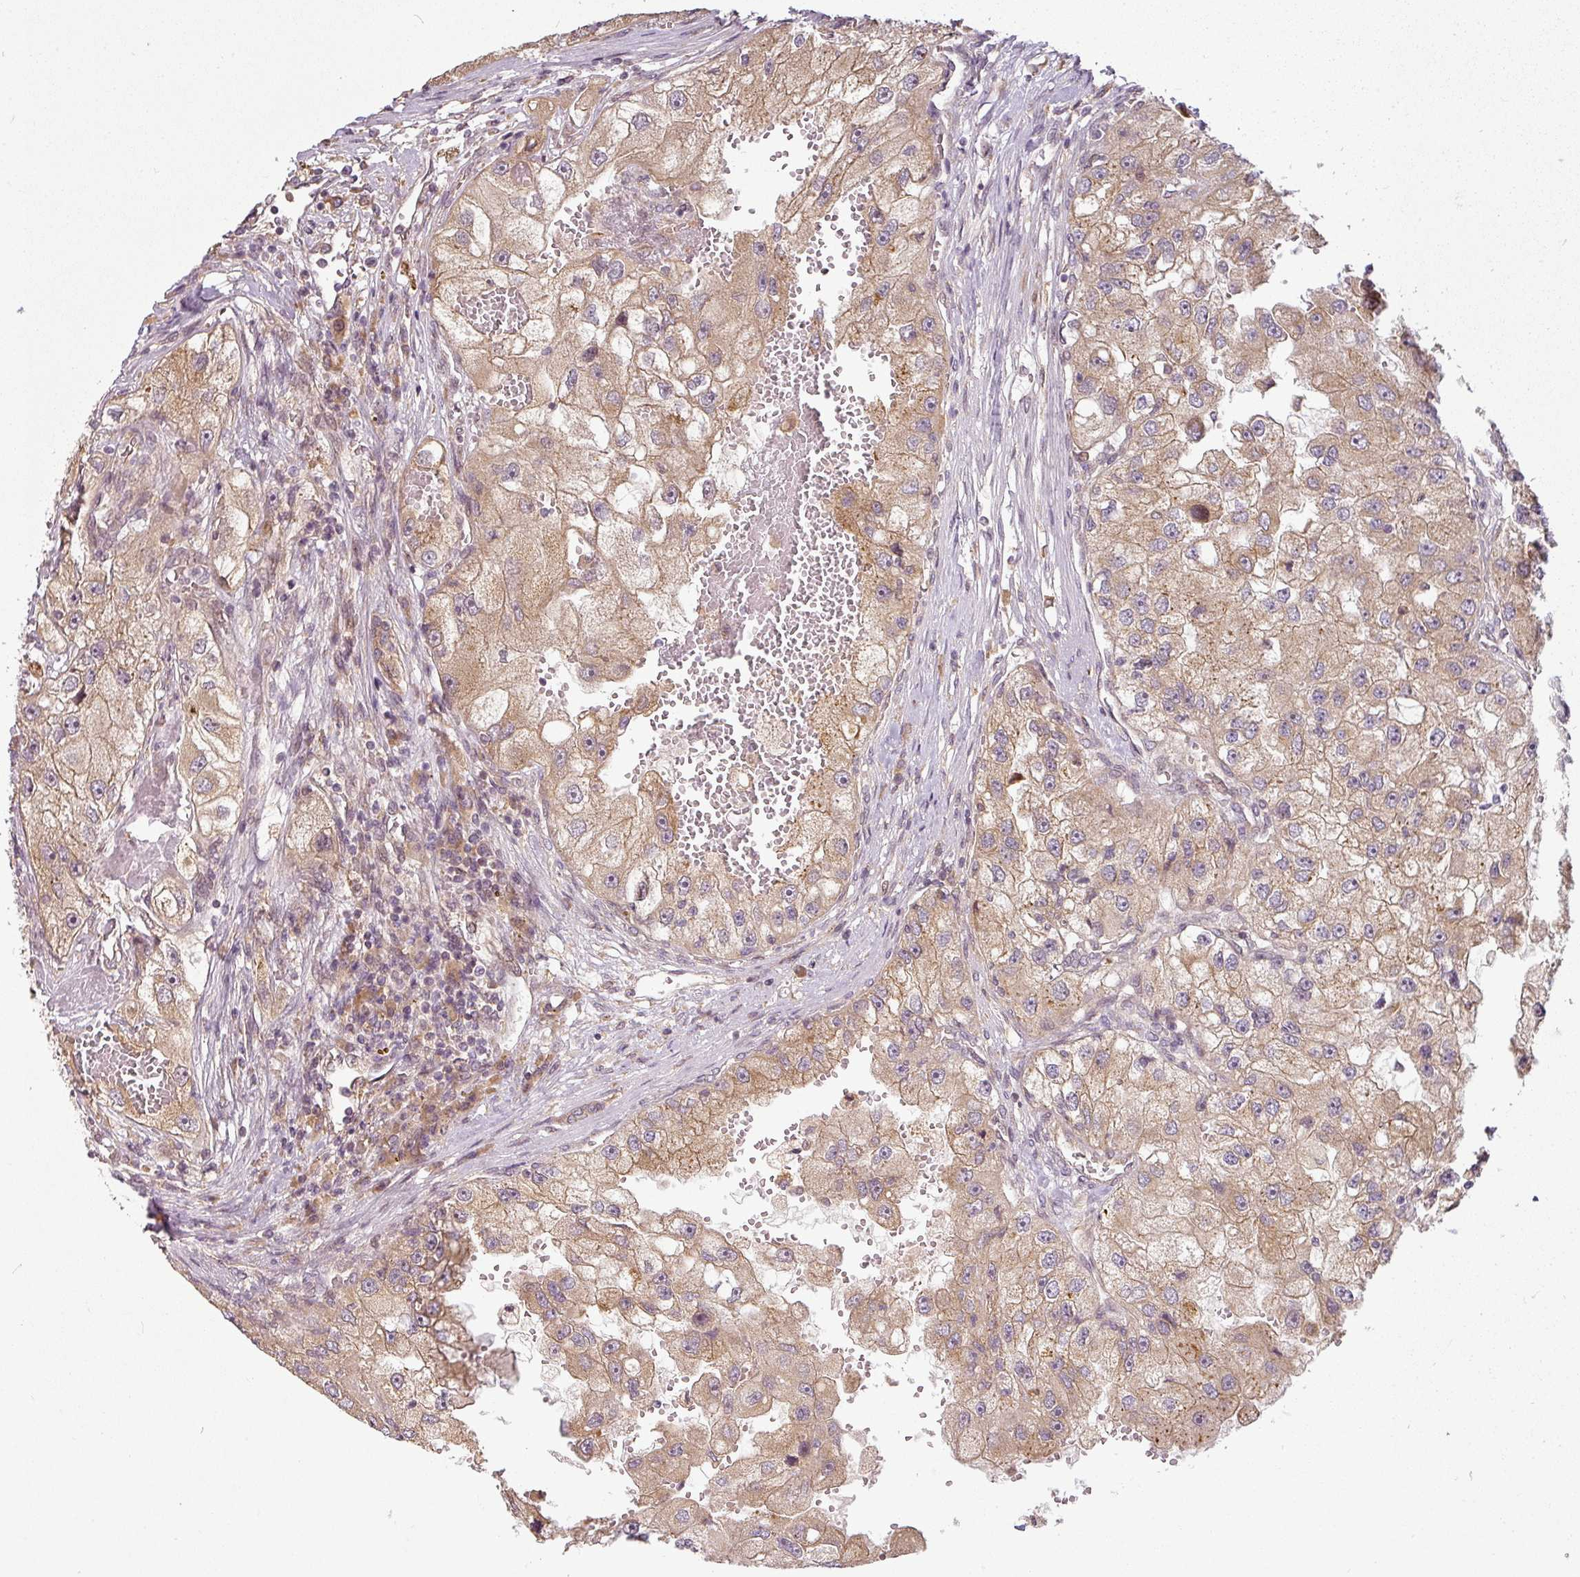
{"staining": {"intensity": "moderate", "quantity": ">75%", "location": "cytoplasmic/membranous"}, "tissue": "renal cancer", "cell_type": "Tumor cells", "image_type": "cancer", "snomed": [{"axis": "morphology", "description": "Adenocarcinoma, NOS"}, {"axis": "topography", "description": "Kidney"}], "caption": "Tumor cells display moderate cytoplasmic/membranous expression in approximately >75% of cells in renal cancer (adenocarcinoma).", "gene": "RNF31", "patient": {"sex": "male", "age": 63}}